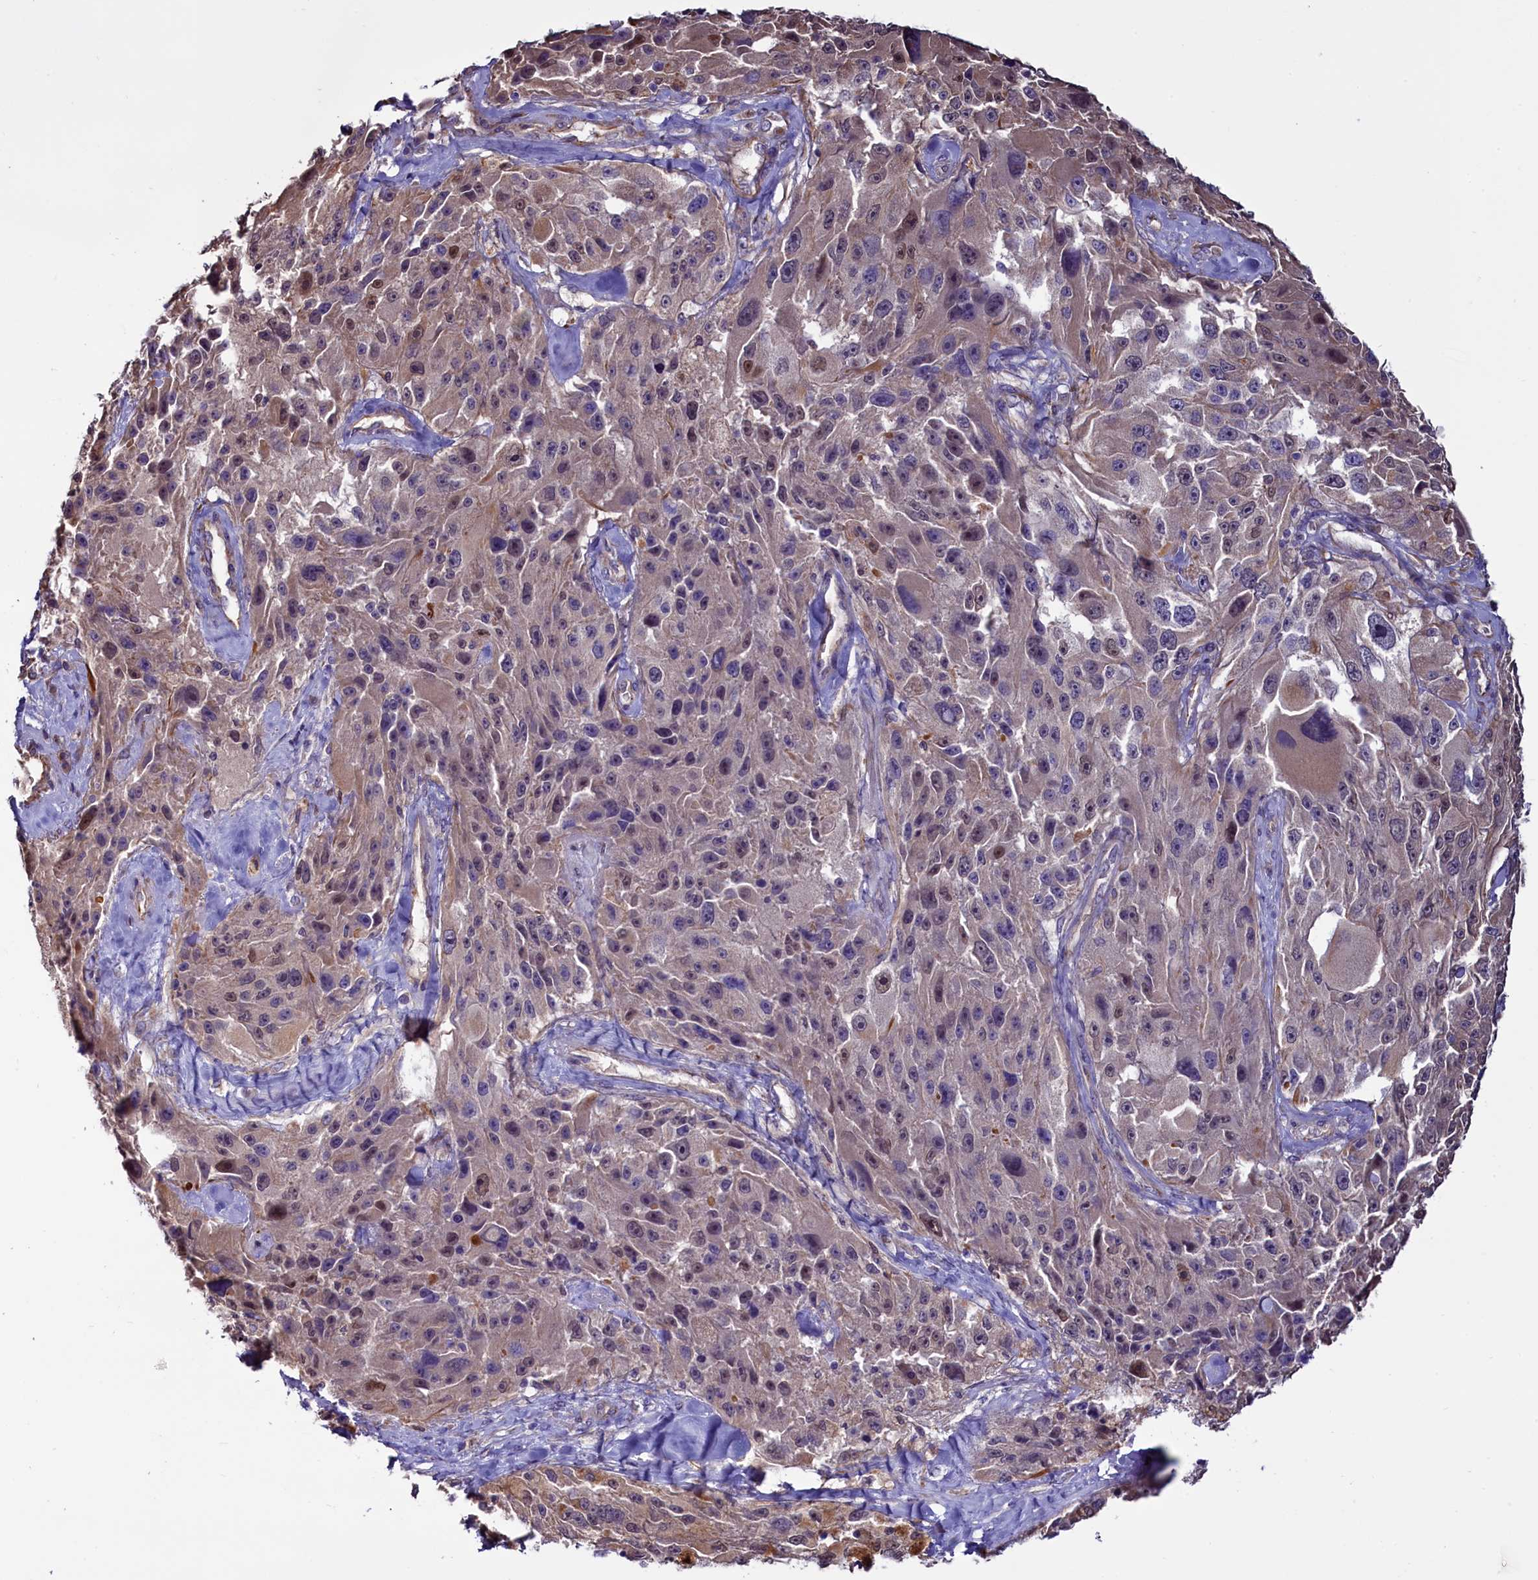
{"staining": {"intensity": "weak", "quantity": "25%-75%", "location": "cytoplasmic/membranous,nuclear"}, "tissue": "melanoma", "cell_type": "Tumor cells", "image_type": "cancer", "snomed": [{"axis": "morphology", "description": "Malignant melanoma, Metastatic site"}, {"axis": "topography", "description": "Lymph node"}], "caption": "A high-resolution photomicrograph shows immunohistochemistry (IHC) staining of malignant melanoma (metastatic site), which displays weak cytoplasmic/membranous and nuclear expression in approximately 25%-75% of tumor cells.", "gene": "PDILT", "patient": {"sex": "male", "age": 62}}